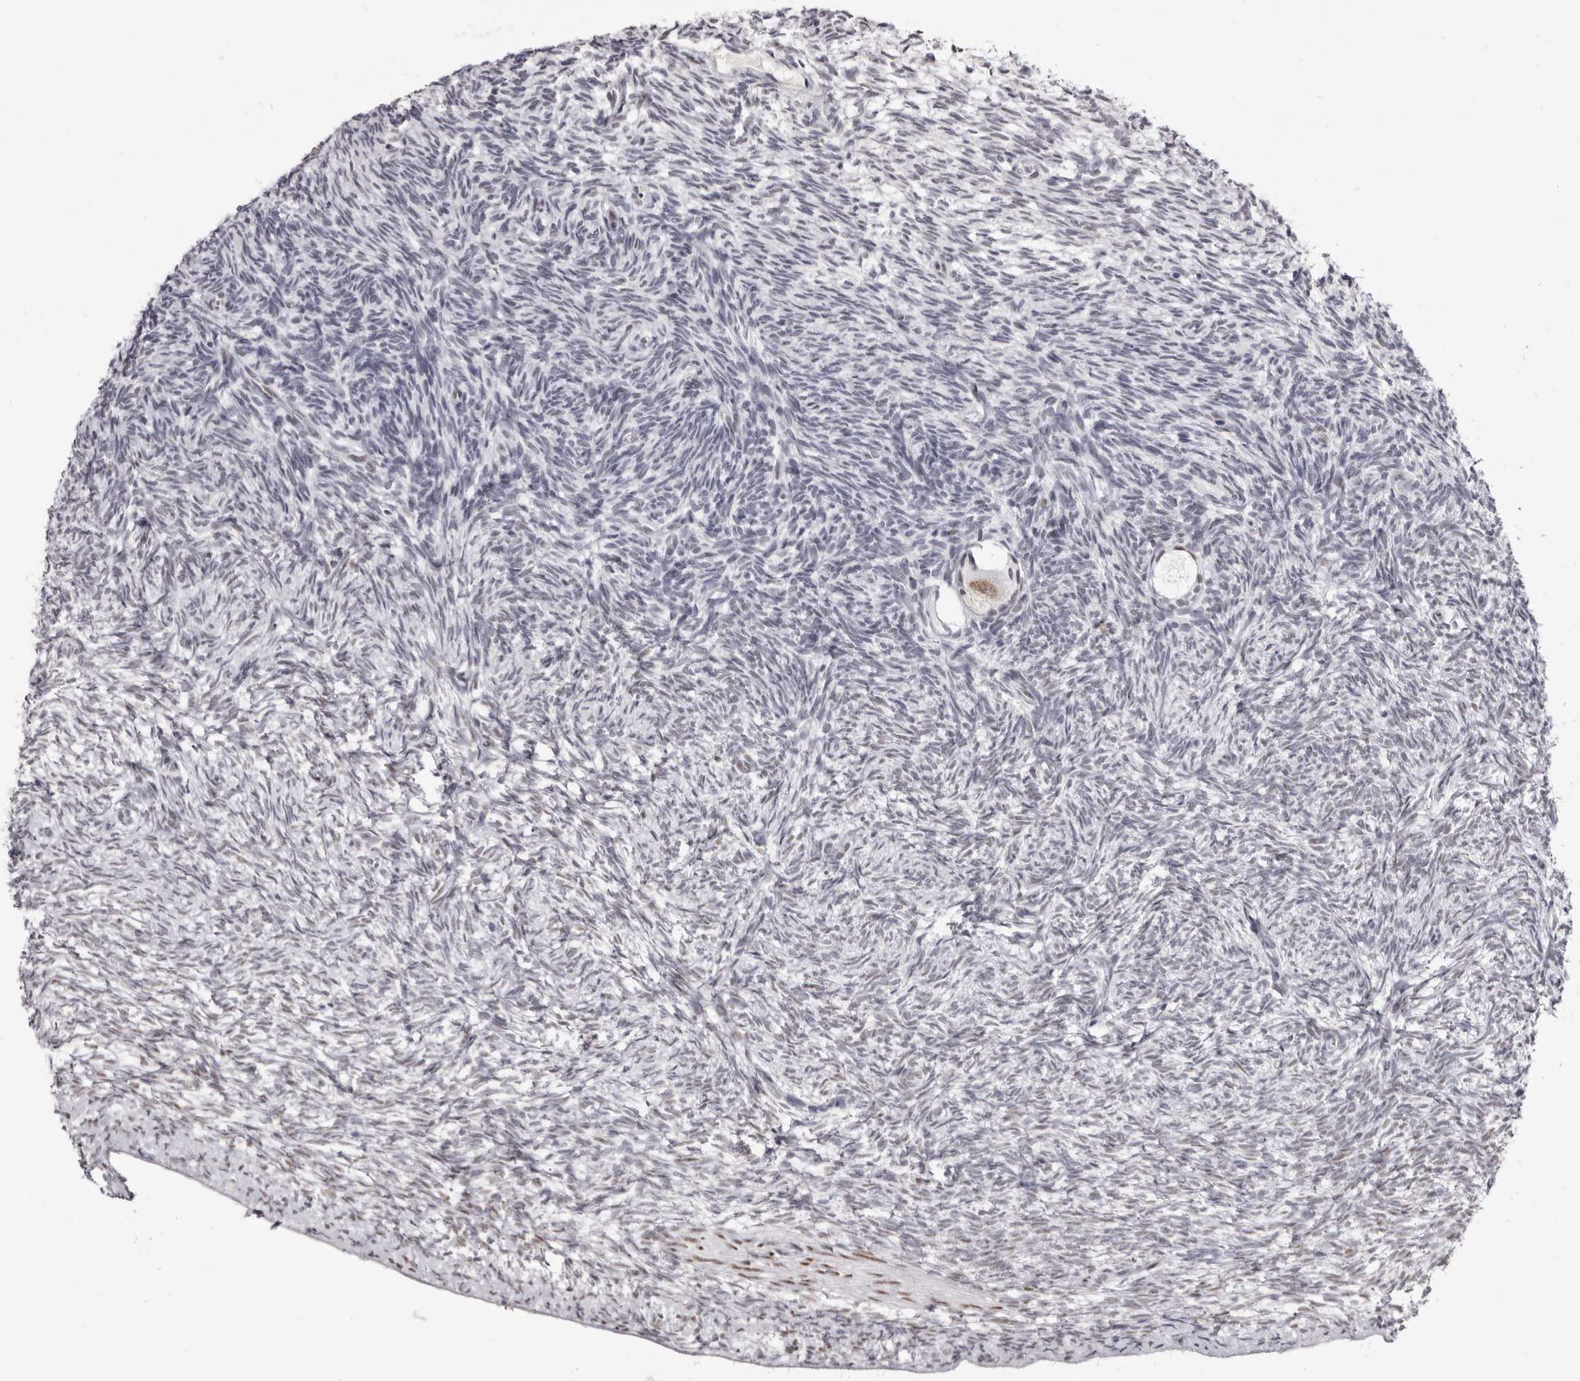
{"staining": {"intensity": "moderate", "quantity": ">75%", "location": "nuclear"}, "tissue": "ovary", "cell_type": "Follicle cells", "image_type": "normal", "snomed": [{"axis": "morphology", "description": "Normal tissue, NOS"}, {"axis": "topography", "description": "Ovary"}], "caption": "Immunohistochemical staining of unremarkable ovary displays >75% levels of moderate nuclear protein positivity in approximately >75% of follicle cells. (brown staining indicates protein expression, while blue staining denotes nuclei).", "gene": "ZNF326", "patient": {"sex": "female", "age": 34}}